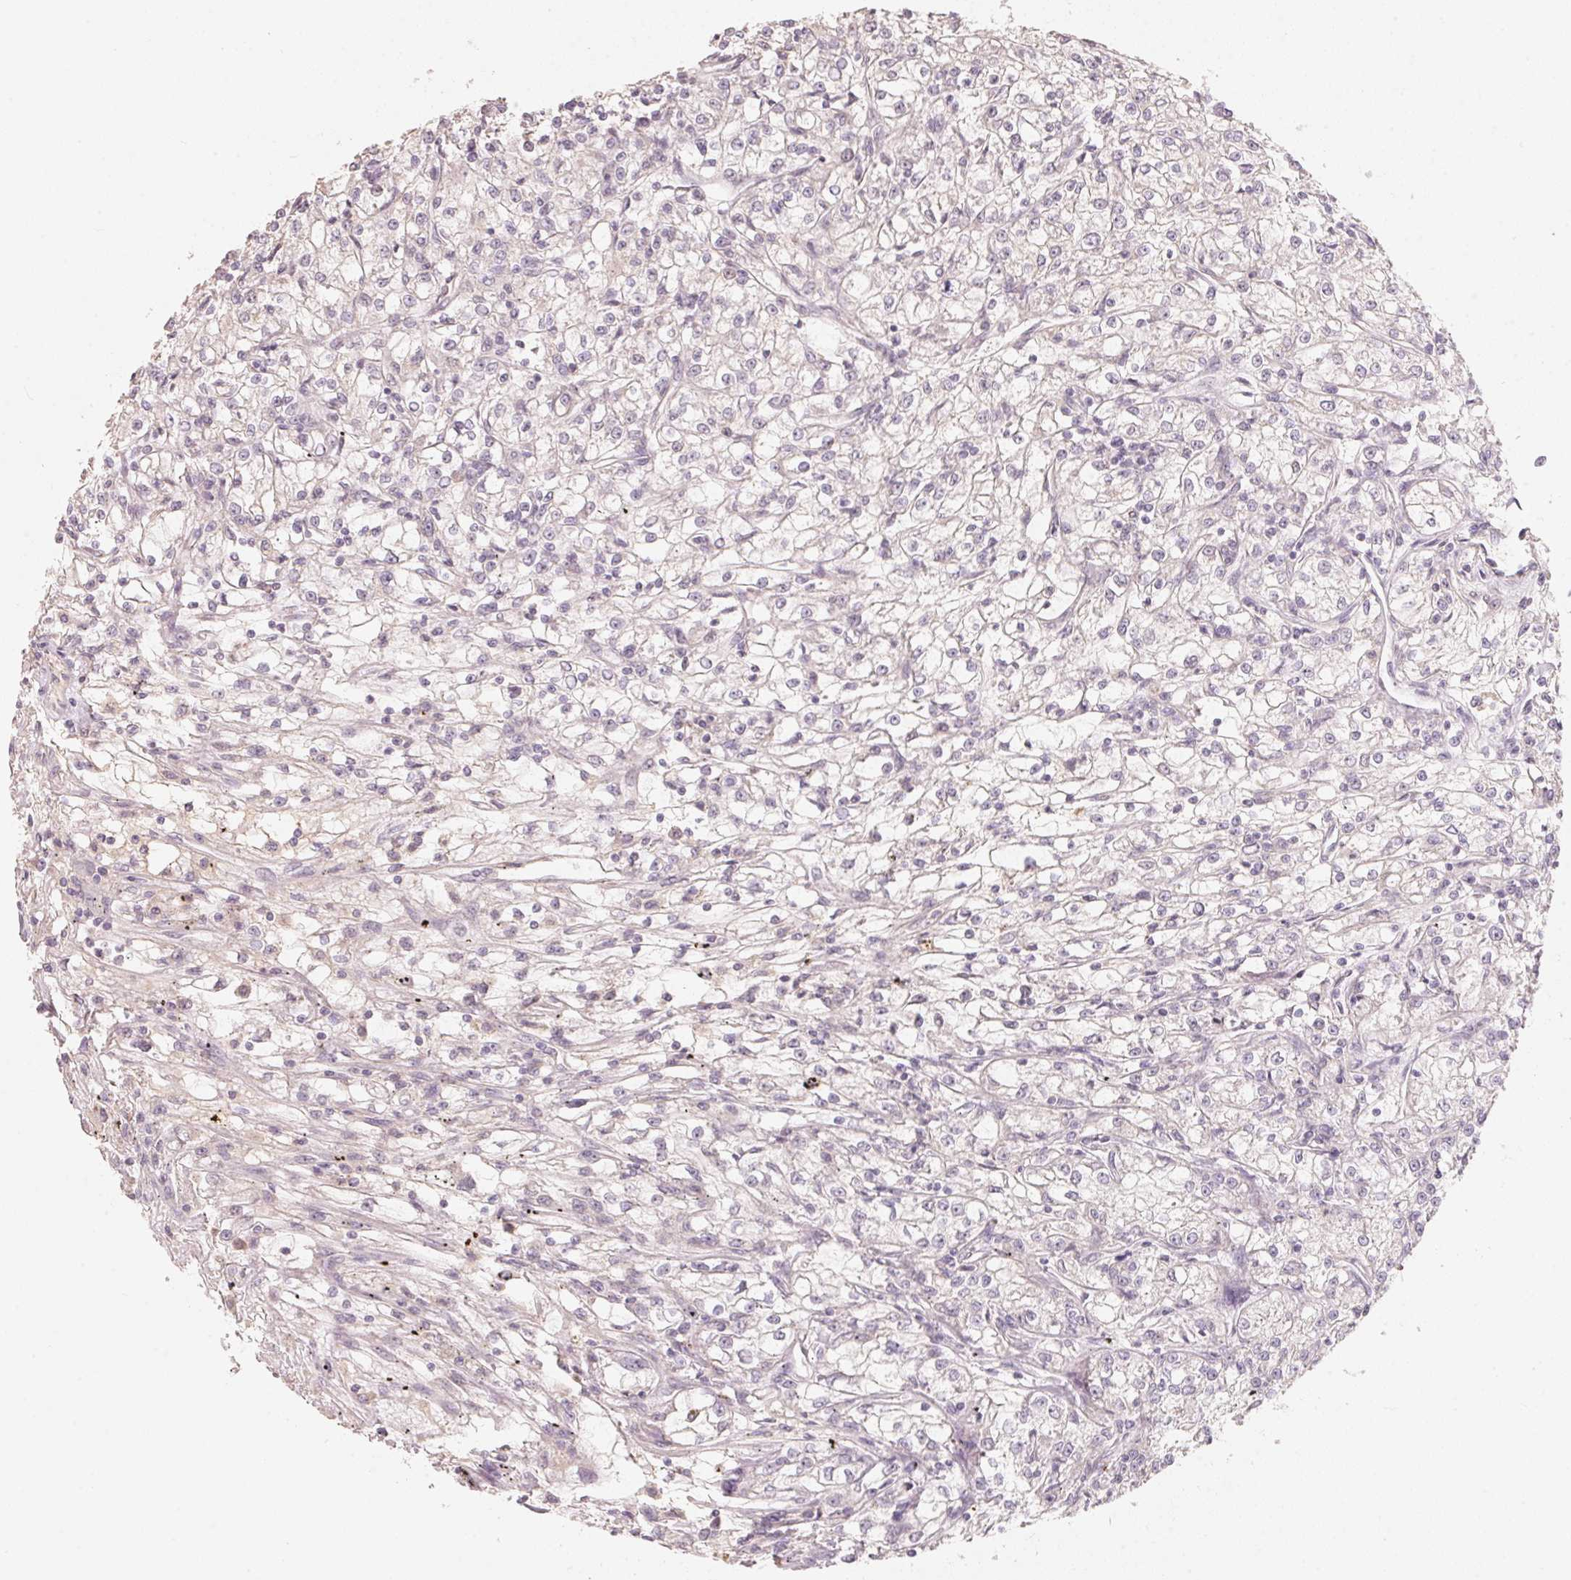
{"staining": {"intensity": "negative", "quantity": "none", "location": "none"}, "tissue": "renal cancer", "cell_type": "Tumor cells", "image_type": "cancer", "snomed": [{"axis": "morphology", "description": "Adenocarcinoma, NOS"}, {"axis": "topography", "description": "Kidney"}], "caption": "High power microscopy photomicrograph of an immunohistochemistry histopathology image of renal adenocarcinoma, revealing no significant staining in tumor cells.", "gene": "TP53AIP1", "patient": {"sex": "female", "age": 59}}